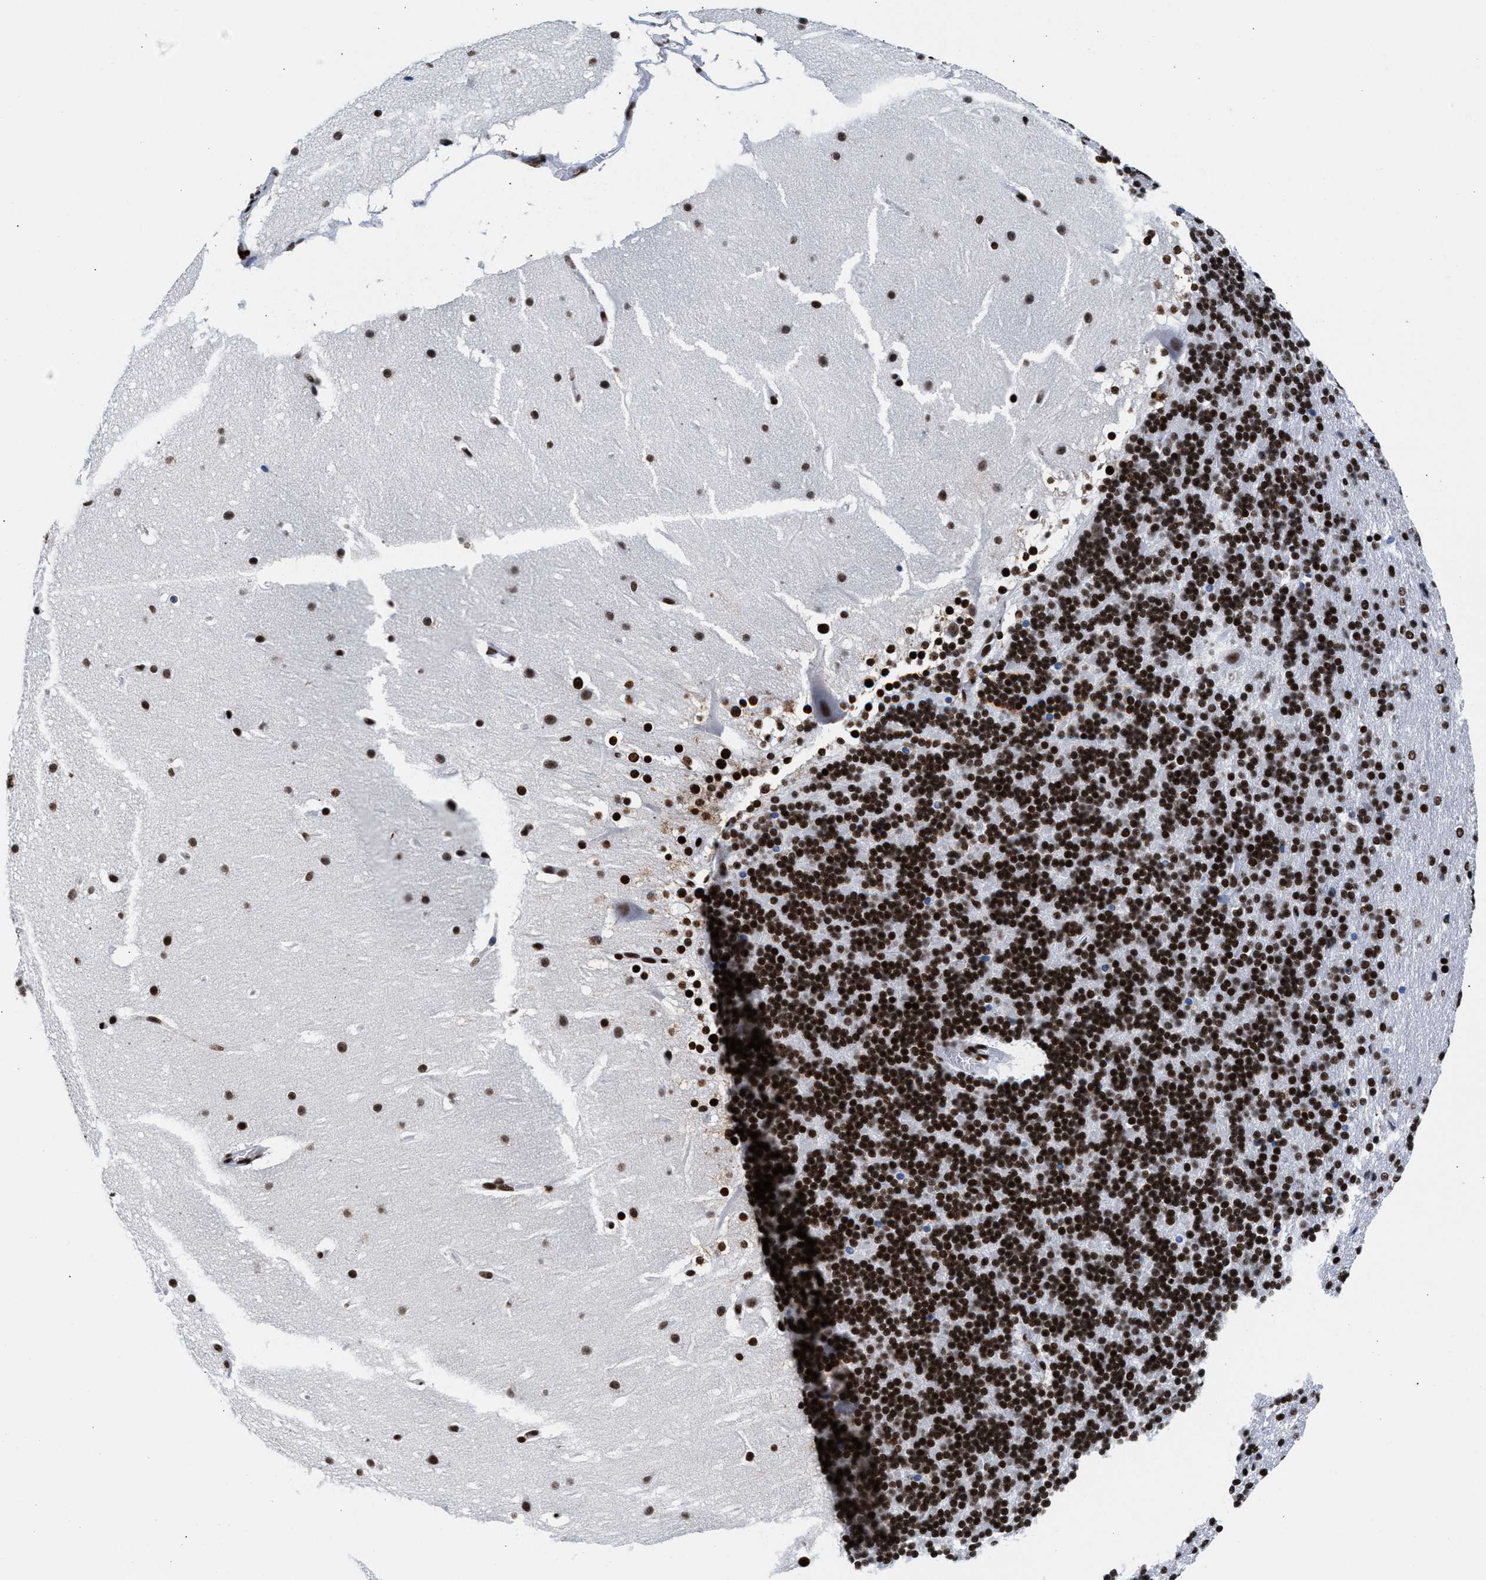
{"staining": {"intensity": "strong", "quantity": ">75%", "location": "nuclear"}, "tissue": "cerebellum", "cell_type": "Cells in granular layer", "image_type": "normal", "snomed": [{"axis": "morphology", "description": "Normal tissue, NOS"}, {"axis": "topography", "description": "Cerebellum"}], "caption": "Immunohistochemistry of normal human cerebellum demonstrates high levels of strong nuclear positivity in about >75% of cells in granular layer.", "gene": "RAD21", "patient": {"sex": "female", "age": 19}}